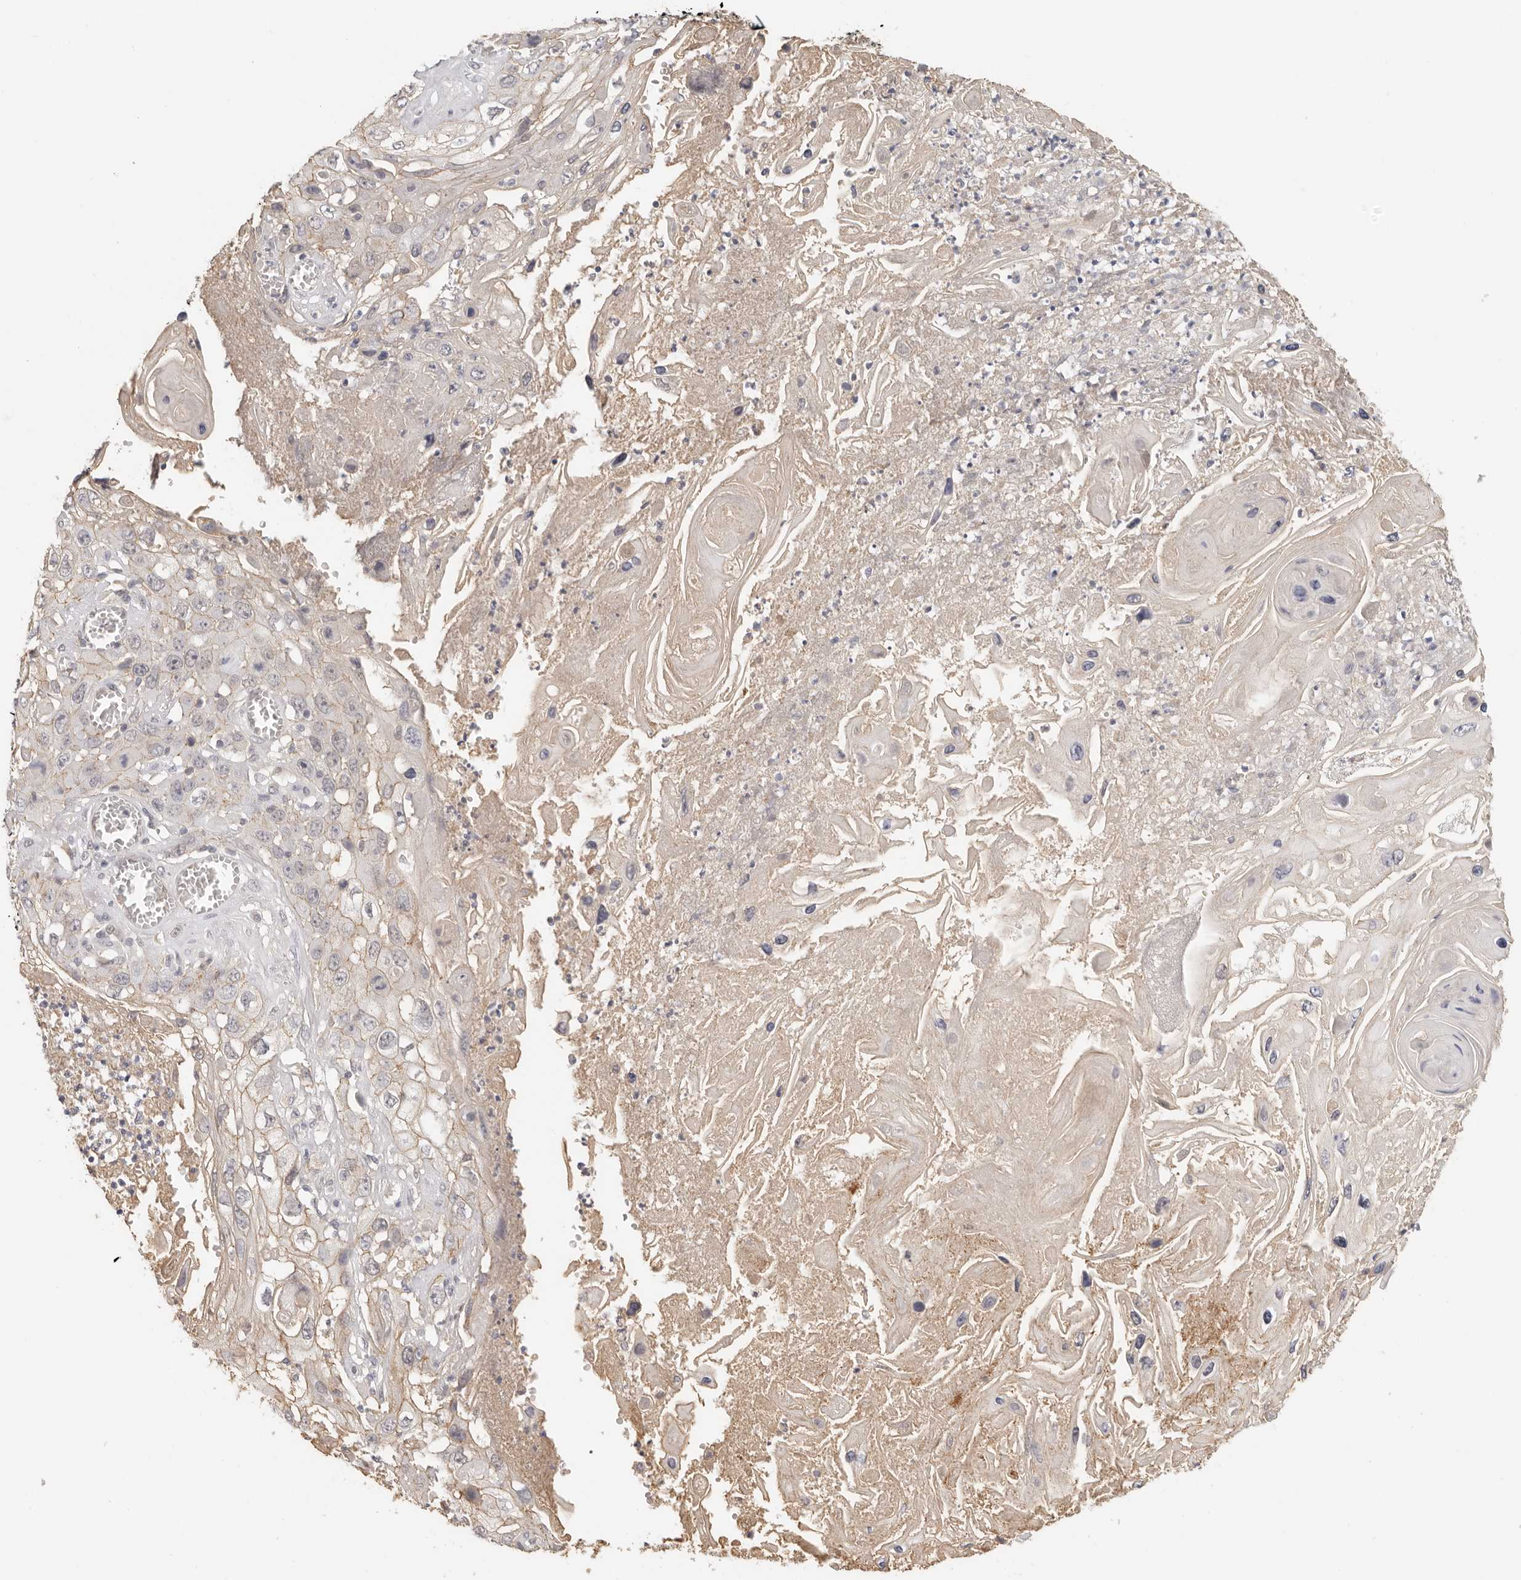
{"staining": {"intensity": "weak", "quantity": "25%-75%", "location": "cytoplasmic/membranous"}, "tissue": "skin cancer", "cell_type": "Tumor cells", "image_type": "cancer", "snomed": [{"axis": "morphology", "description": "Squamous cell carcinoma, NOS"}, {"axis": "topography", "description": "Skin"}], "caption": "This micrograph shows immunohistochemistry (IHC) staining of human squamous cell carcinoma (skin), with low weak cytoplasmic/membranous staining in approximately 25%-75% of tumor cells.", "gene": "ANXA9", "patient": {"sex": "male", "age": 55}}